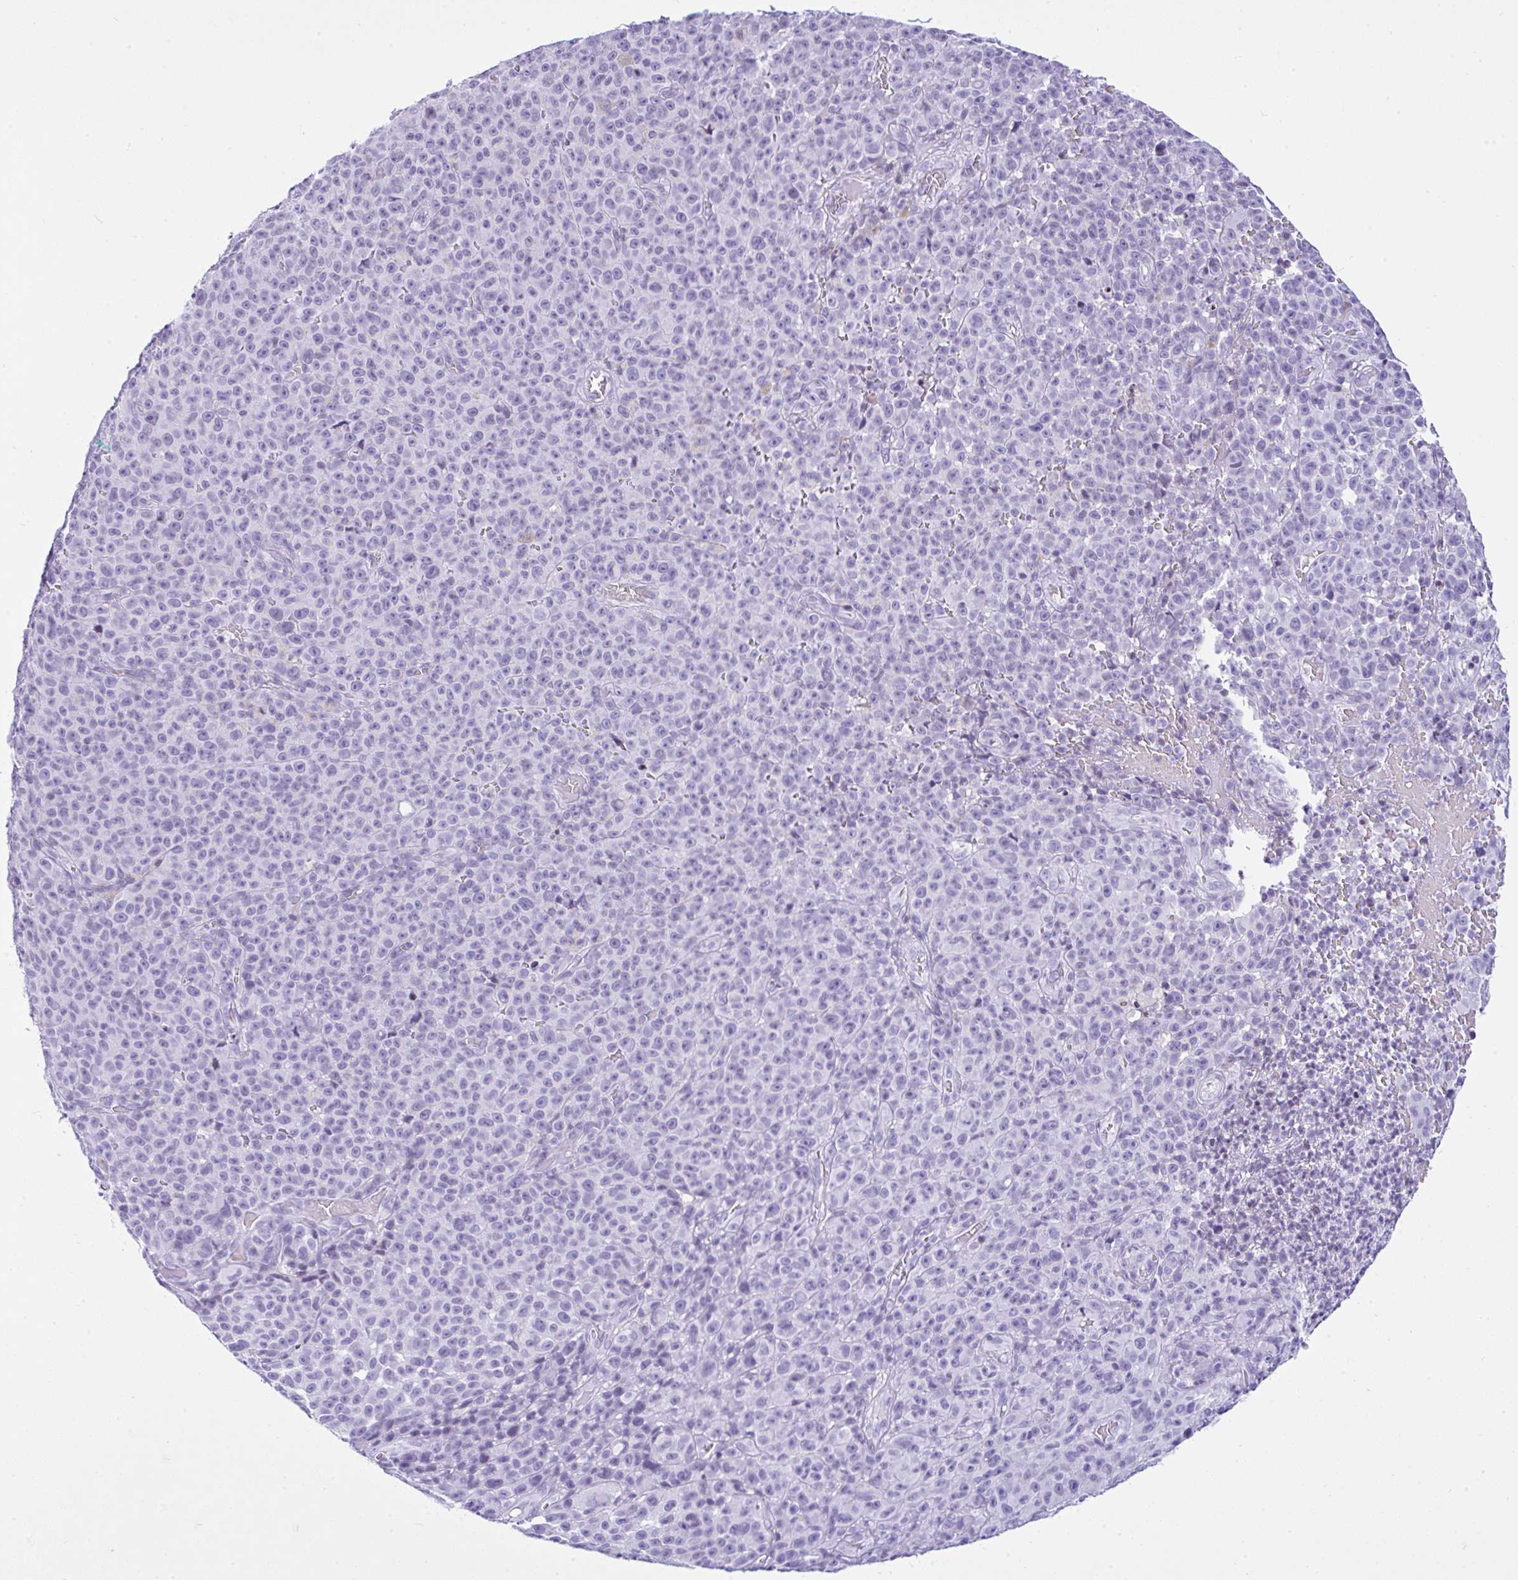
{"staining": {"intensity": "negative", "quantity": "none", "location": "none"}, "tissue": "melanoma", "cell_type": "Tumor cells", "image_type": "cancer", "snomed": [{"axis": "morphology", "description": "Malignant melanoma, NOS"}, {"axis": "topography", "description": "Skin"}], "caption": "Tumor cells show no significant positivity in melanoma.", "gene": "KRT27", "patient": {"sex": "female", "age": 82}}